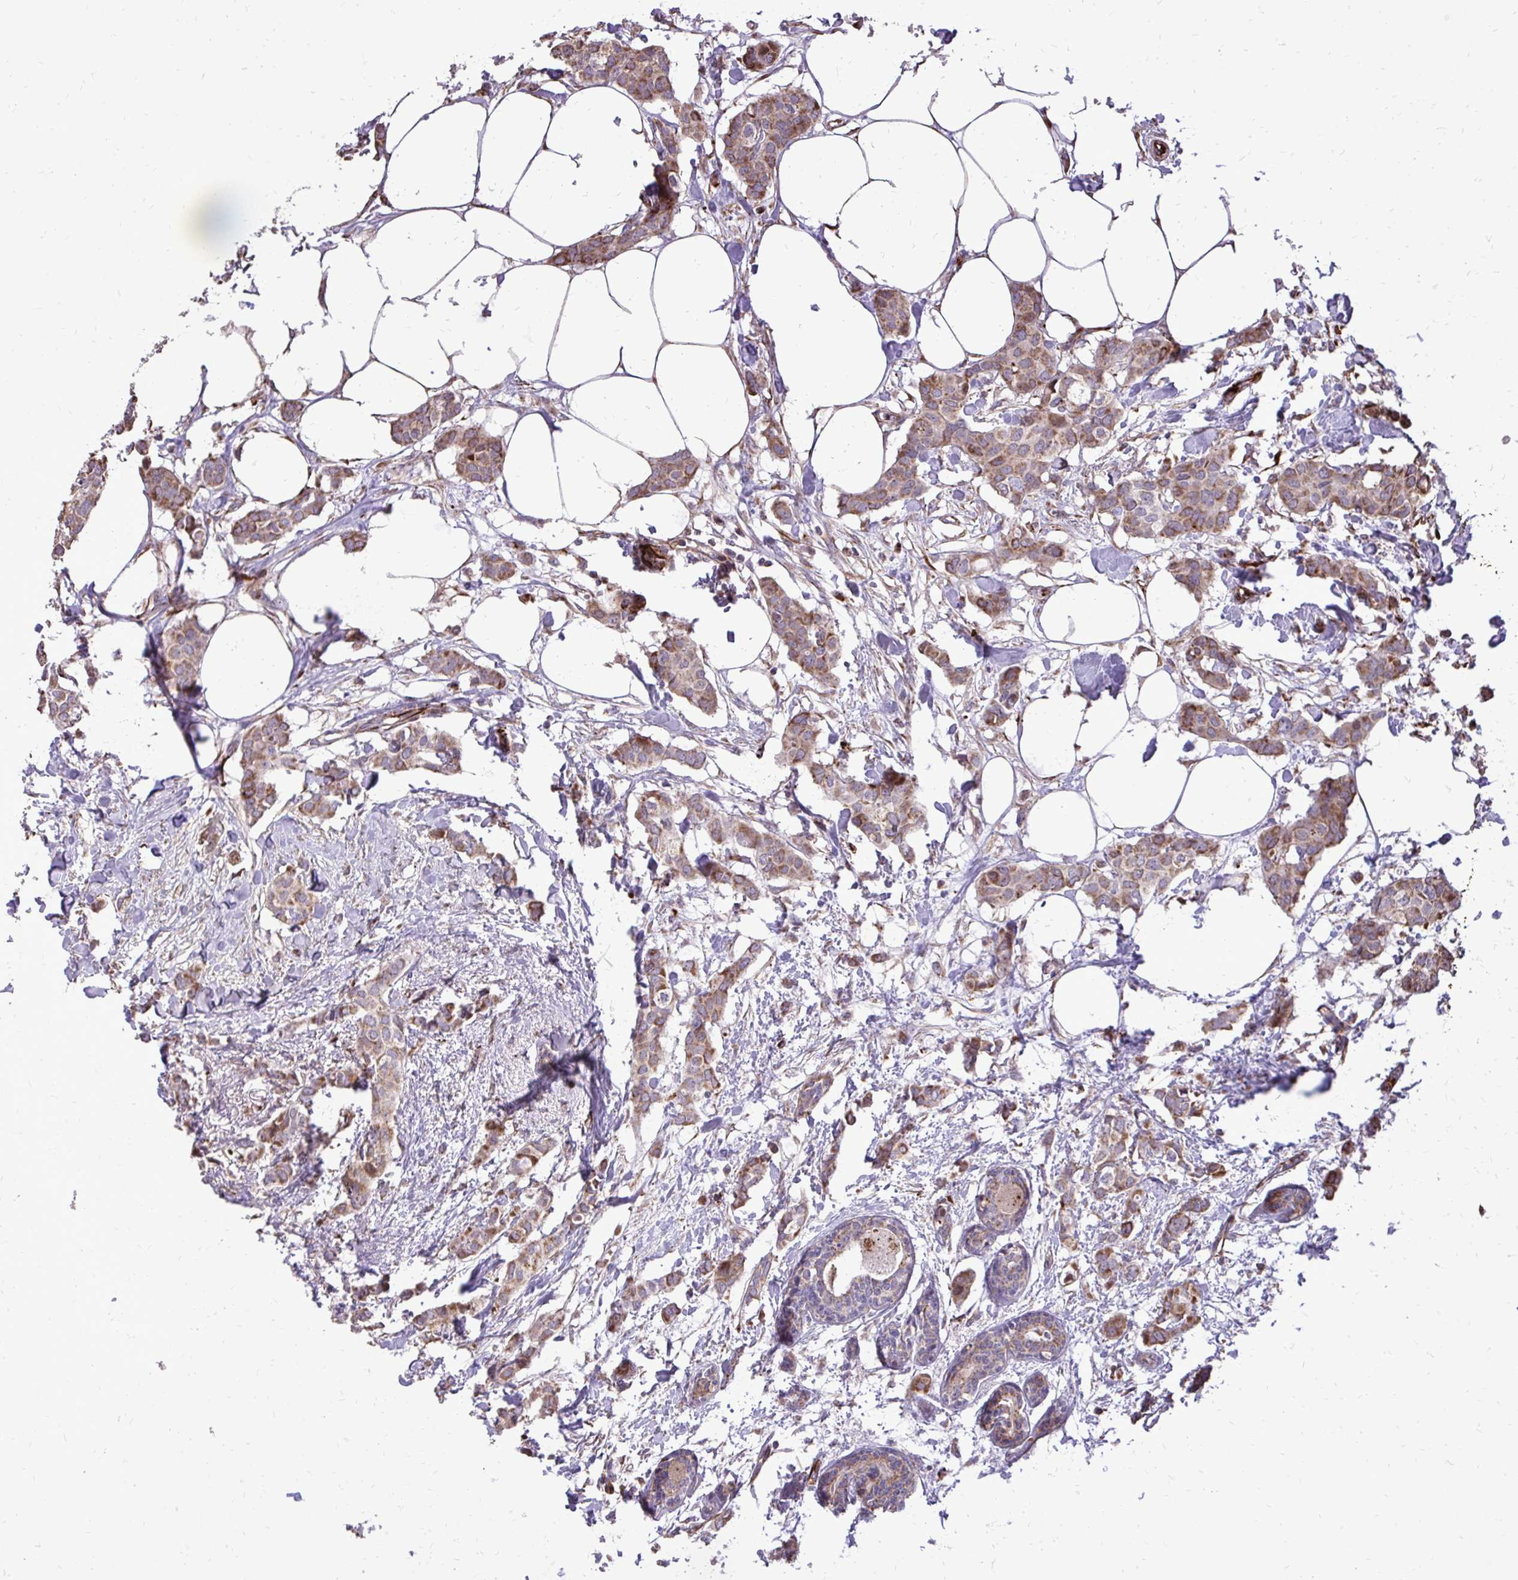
{"staining": {"intensity": "moderate", "quantity": ">75%", "location": "cytoplasmic/membranous"}, "tissue": "breast cancer", "cell_type": "Tumor cells", "image_type": "cancer", "snomed": [{"axis": "morphology", "description": "Duct carcinoma"}, {"axis": "topography", "description": "Breast"}], "caption": "Breast cancer (infiltrating ductal carcinoma) tissue shows moderate cytoplasmic/membranous staining in approximately >75% of tumor cells", "gene": "ABCC3", "patient": {"sex": "female", "age": 62}}